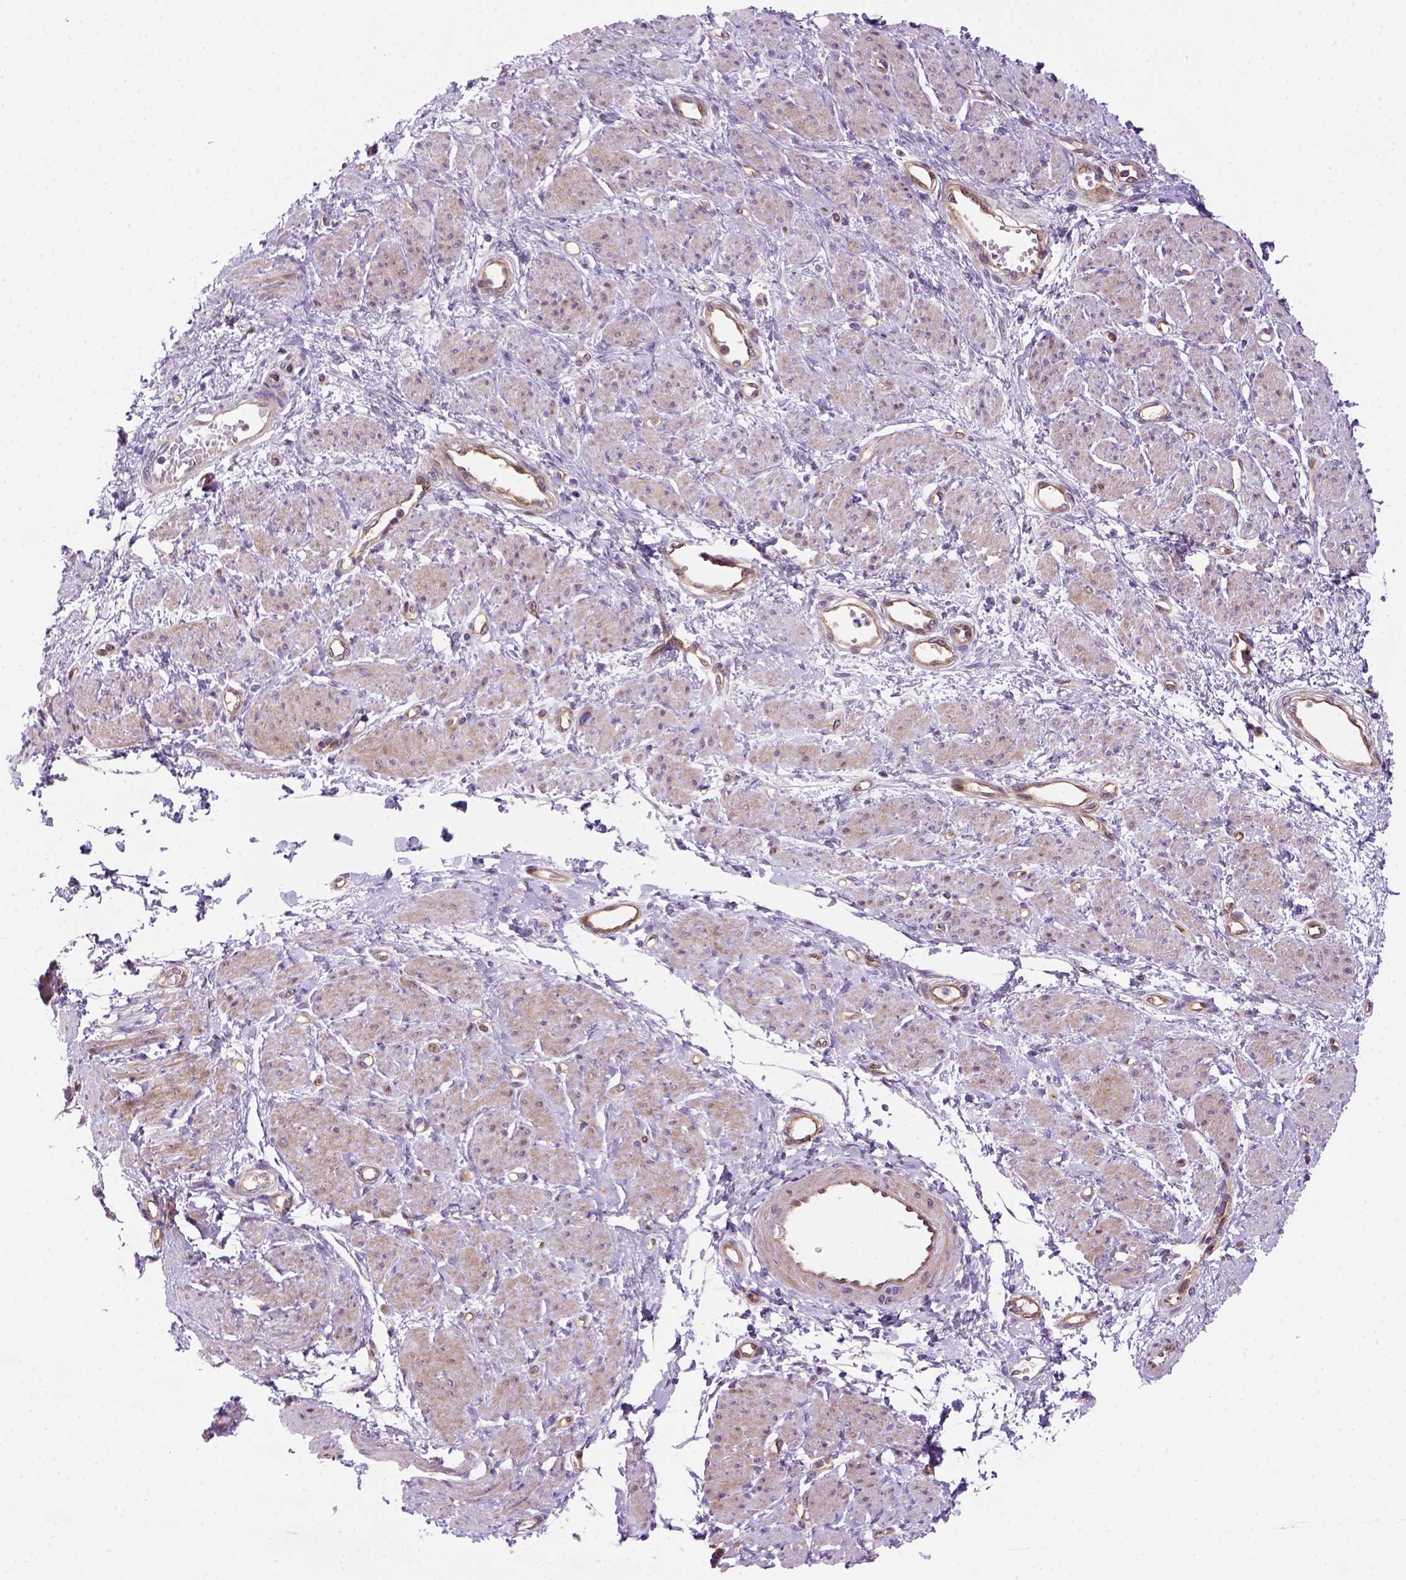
{"staining": {"intensity": "weak", "quantity": ">75%", "location": "cytoplasmic/membranous"}, "tissue": "smooth muscle", "cell_type": "Smooth muscle cells", "image_type": "normal", "snomed": [{"axis": "morphology", "description": "Normal tissue, NOS"}, {"axis": "topography", "description": "Smooth muscle"}, {"axis": "topography", "description": "Uterus"}], "caption": "Immunohistochemical staining of normal smooth muscle shows weak cytoplasmic/membranous protein positivity in about >75% of smooth muscle cells.", "gene": "VSTM5", "patient": {"sex": "female", "age": 39}}